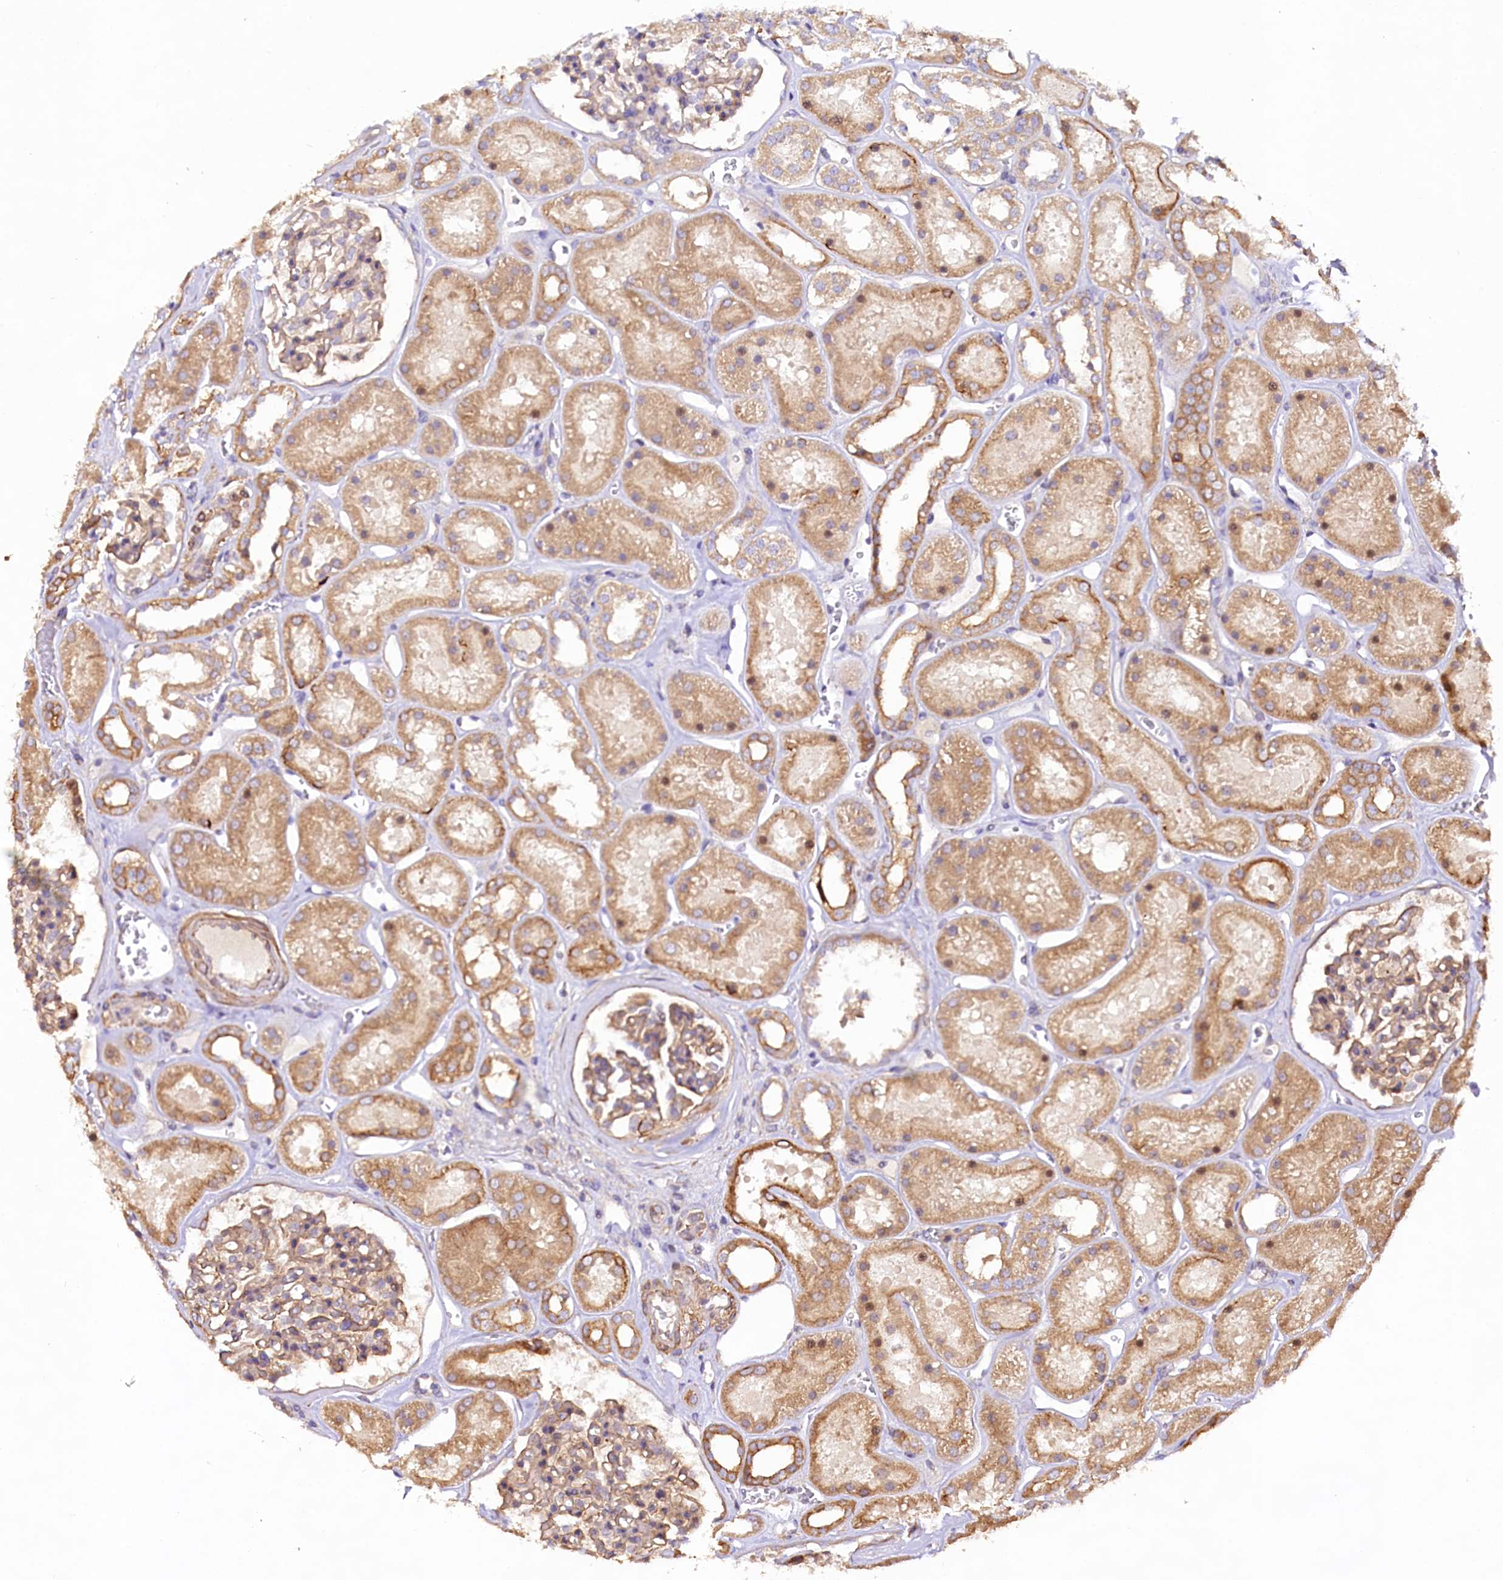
{"staining": {"intensity": "weak", "quantity": "25%-75%", "location": "cytoplasmic/membranous"}, "tissue": "kidney", "cell_type": "Cells in glomeruli", "image_type": "normal", "snomed": [{"axis": "morphology", "description": "Normal tissue, NOS"}, {"axis": "topography", "description": "Kidney"}], "caption": "Protein staining of normal kidney exhibits weak cytoplasmic/membranous staining in approximately 25%-75% of cells in glomeruli.", "gene": "VPS11", "patient": {"sex": "female", "age": 41}}